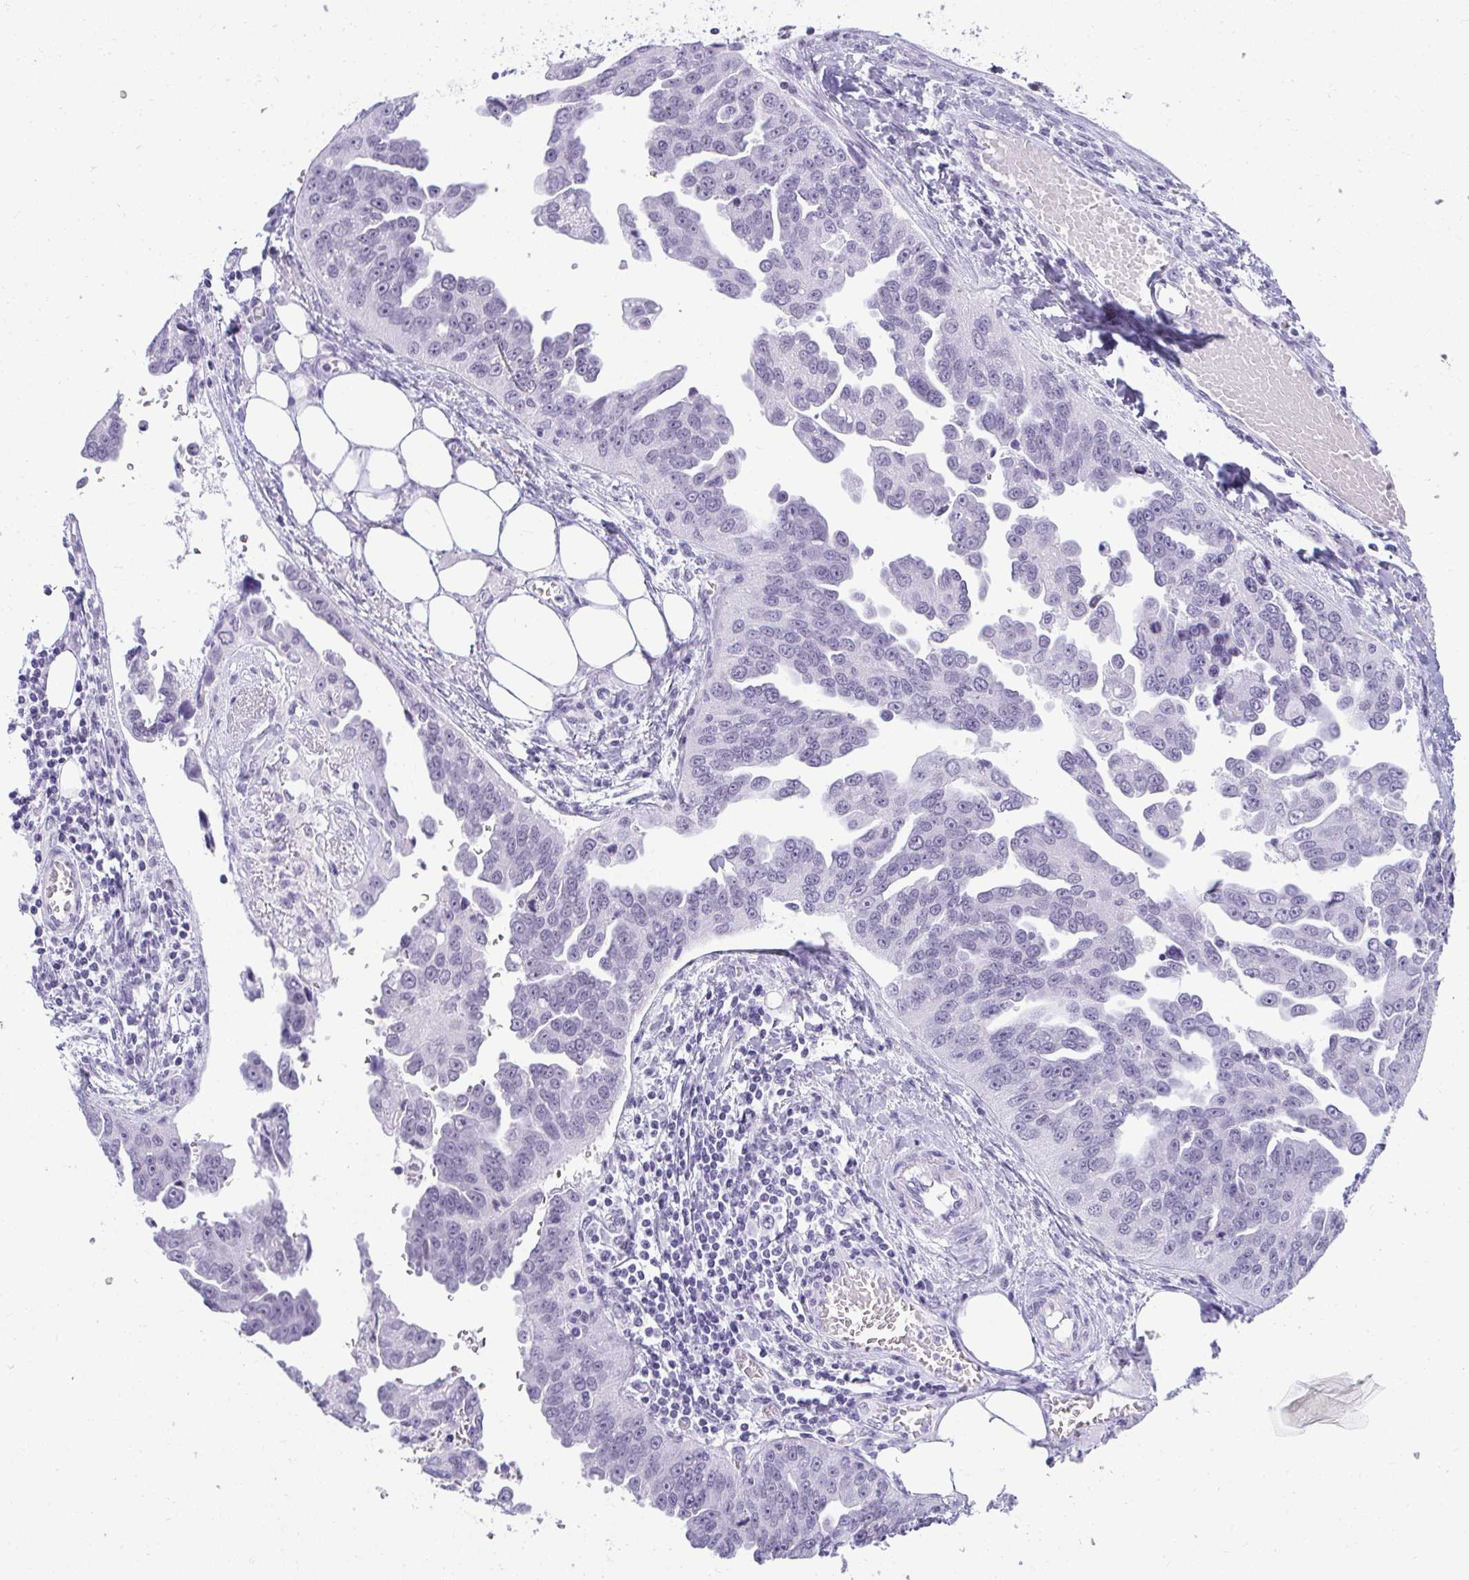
{"staining": {"intensity": "negative", "quantity": "none", "location": "none"}, "tissue": "ovarian cancer", "cell_type": "Tumor cells", "image_type": "cancer", "snomed": [{"axis": "morphology", "description": "Cystadenocarcinoma, serous, NOS"}, {"axis": "topography", "description": "Ovary"}], "caption": "This micrograph is of serous cystadenocarcinoma (ovarian) stained with immunohistochemistry to label a protein in brown with the nuclei are counter-stained blue. There is no staining in tumor cells.", "gene": "PLA2G1B", "patient": {"sex": "female", "age": 75}}